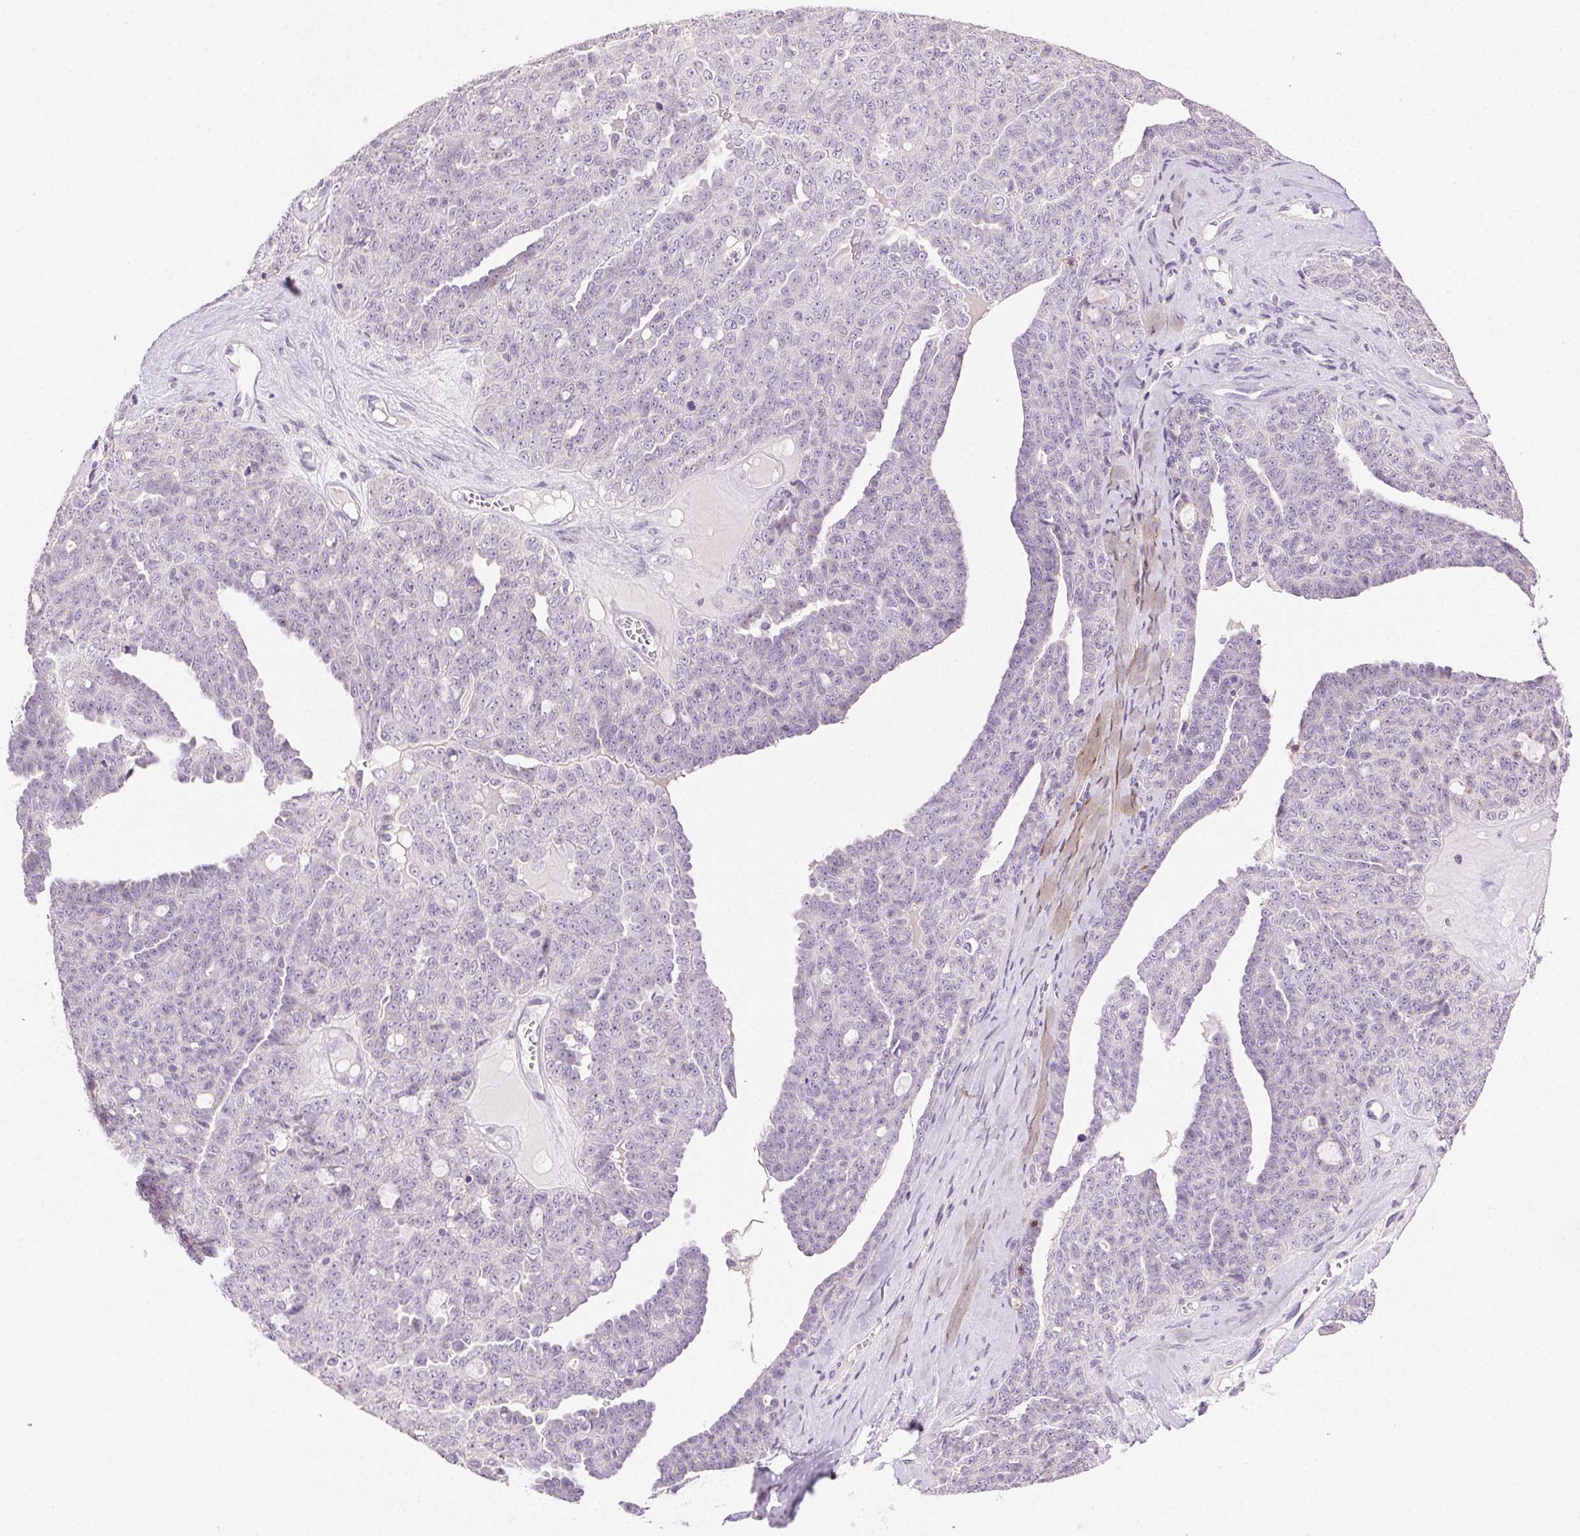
{"staining": {"intensity": "negative", "quantity": "none", "location": "none"}, "tissue": "ovarian cancer", "cell_type": "Tumor cells", "image_type": "cancer", "snomed": [{"axis": "morphology", "description": "Cystadenocarcinoma, serous, NOS"}, {"axis": "topography", "description": "Ovary"}], "caption": "Immunohistochemical staining of ovarian serous cystadenocarcinoma reveals no significant expression in tumor cells.", "gene": "AKAP5", "patient": {"sex": "female", "age": 71}}